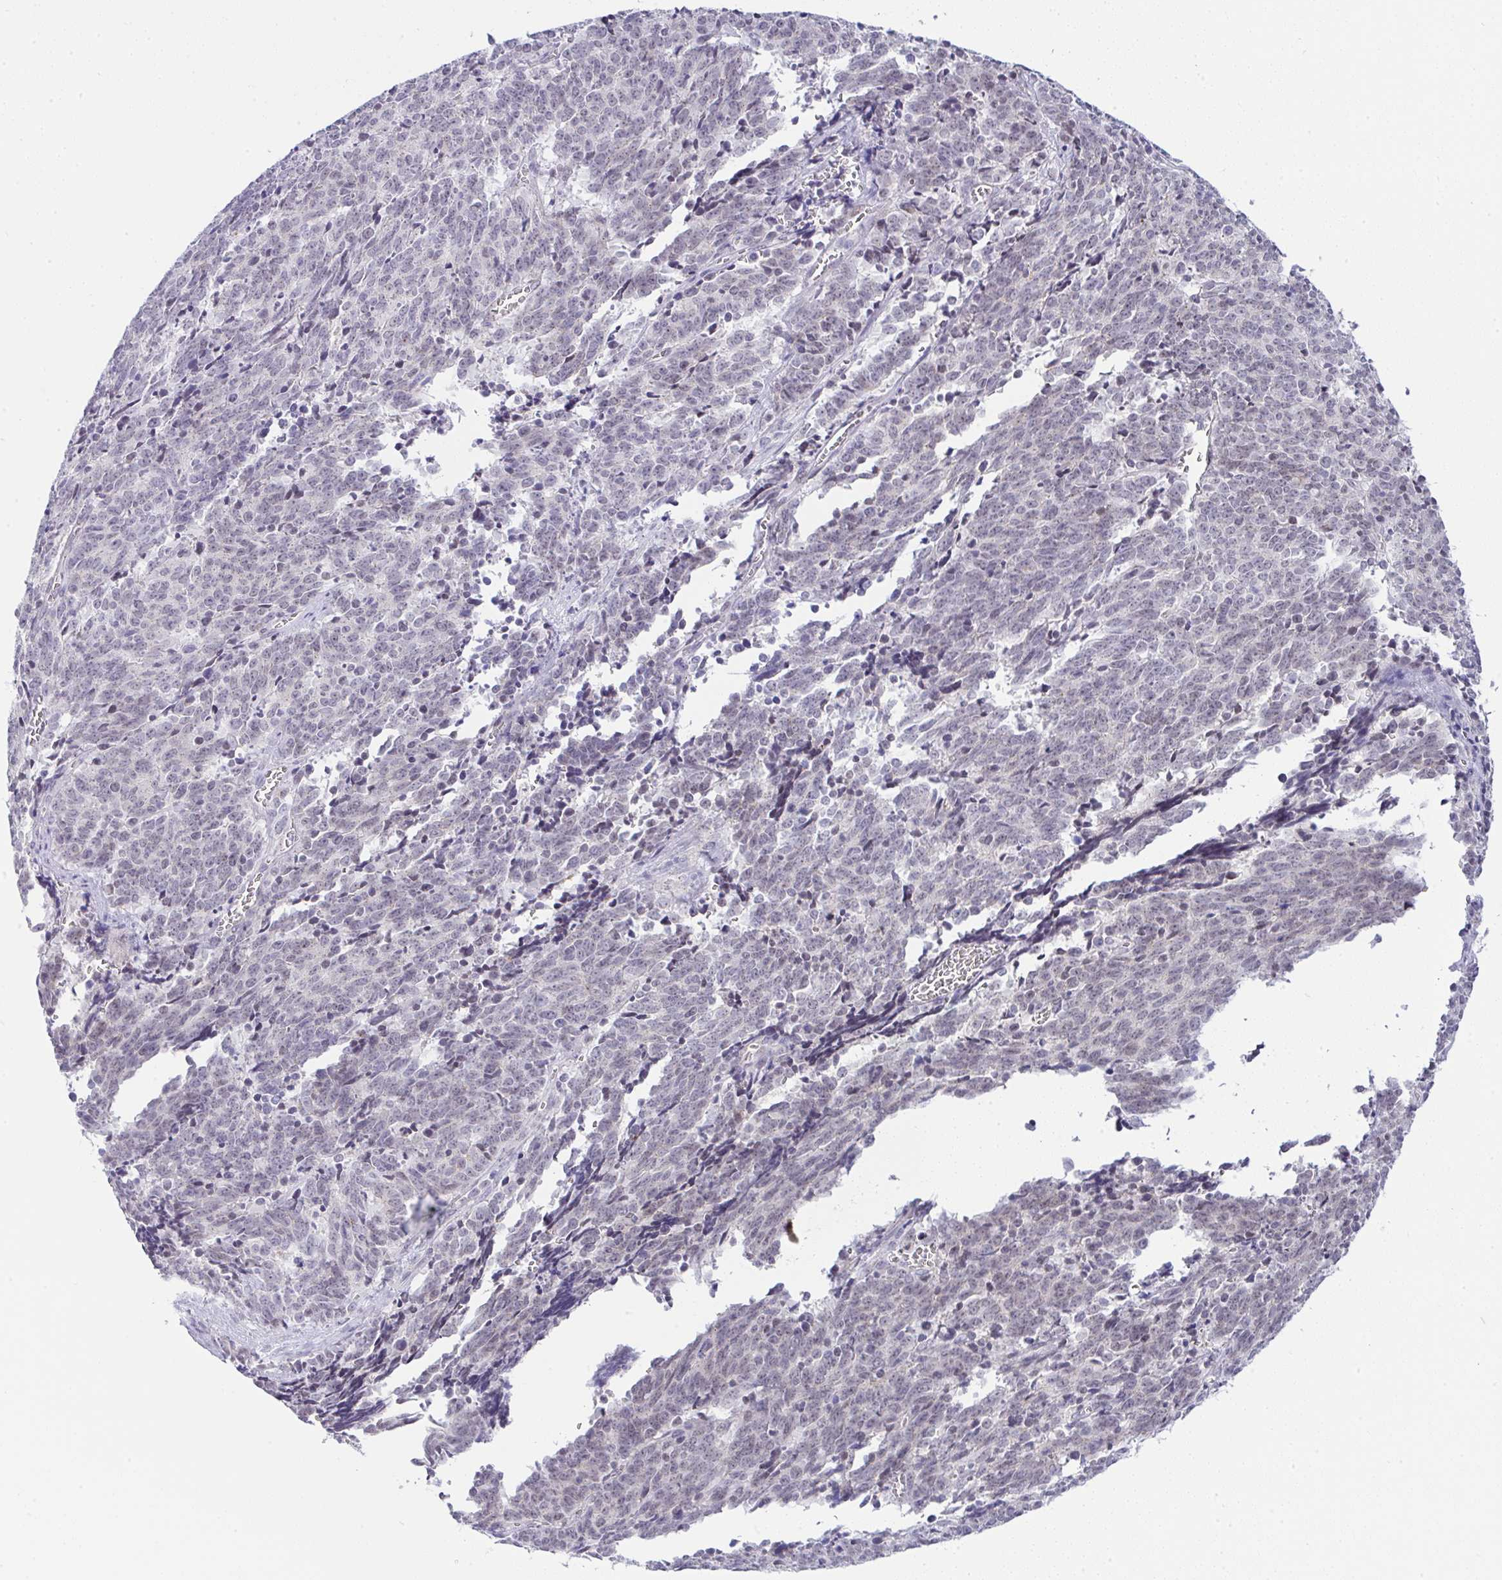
{"staining": {"intensity": "negative", "quantity": "none", "location": "none"}, "tissue": "cervical cancer", "cell_type": "Tumor cells", "image_type": "cancer", "snomed": [{"axis": "morphology", "description": "Squamous cell carcinoma, NOS"}, {"axis": "topography", "description": "Cervix"}], "caption": "DAB (3,3'-diaminobenzidine) immunohistochemical staining of human cervical cancer reveals no significant expression in tumor cells.", "gene": "FAM177A1", "patient": {"sex": "female", "age": 29}}